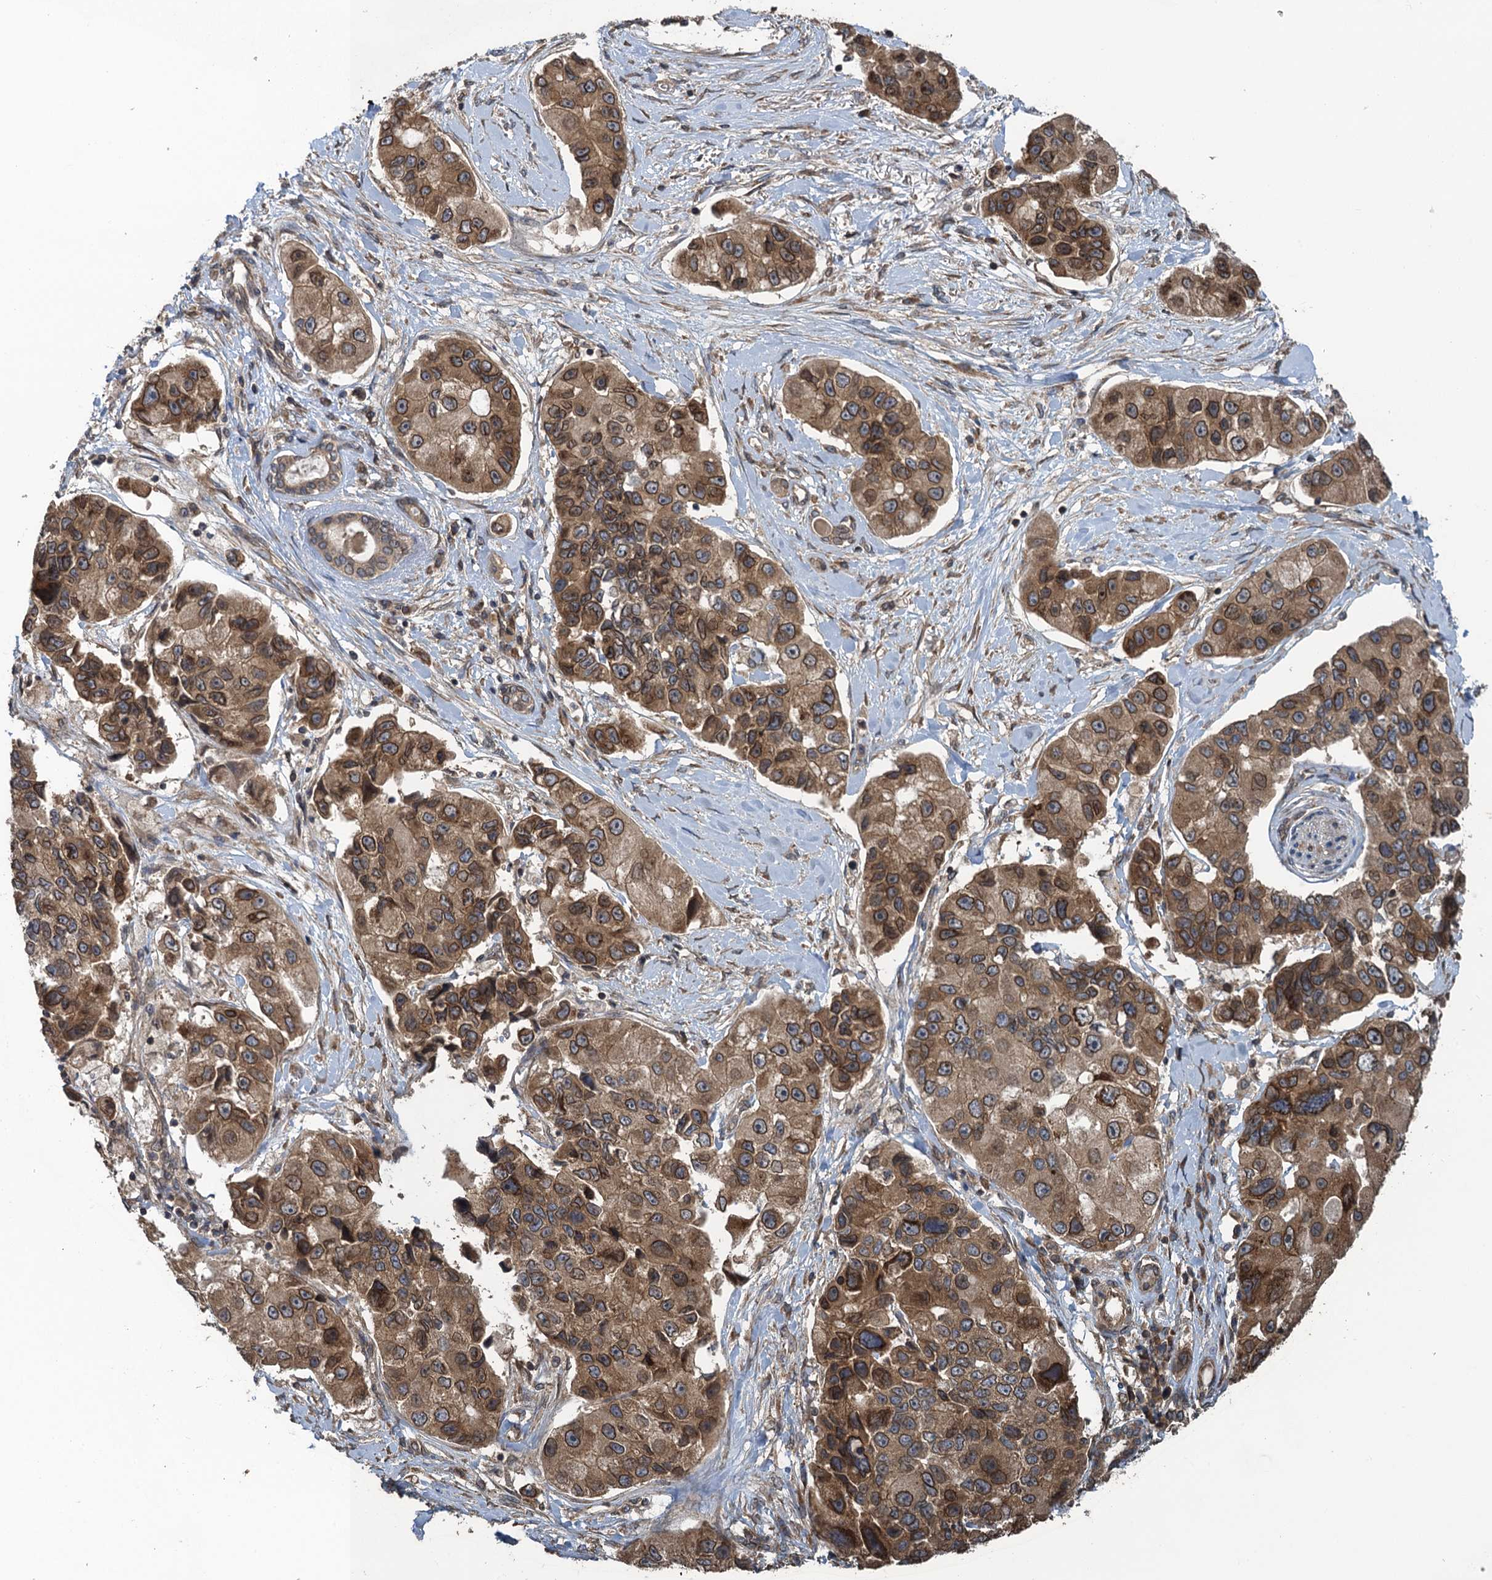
{"staining": {"intensity": "moderate", "quantity": ">75%", "location": "cytoplasmic/membranous,nuclear"}, "tissue": "lung cancer", "cell_type": "Tumor cells", "image_type": "cancer", "snomed": [{"axis": "morphology", "description": "Adenocarcinoma, NOS"}, {"axis": "topography", "description": "Lung"}], "caption": "Human adenocarcinoma (lung) stained with a protein marker shows moderate staining in tumor cells.", "gene": "GLE1", "patient": {"sex": "female", "age": 54}}